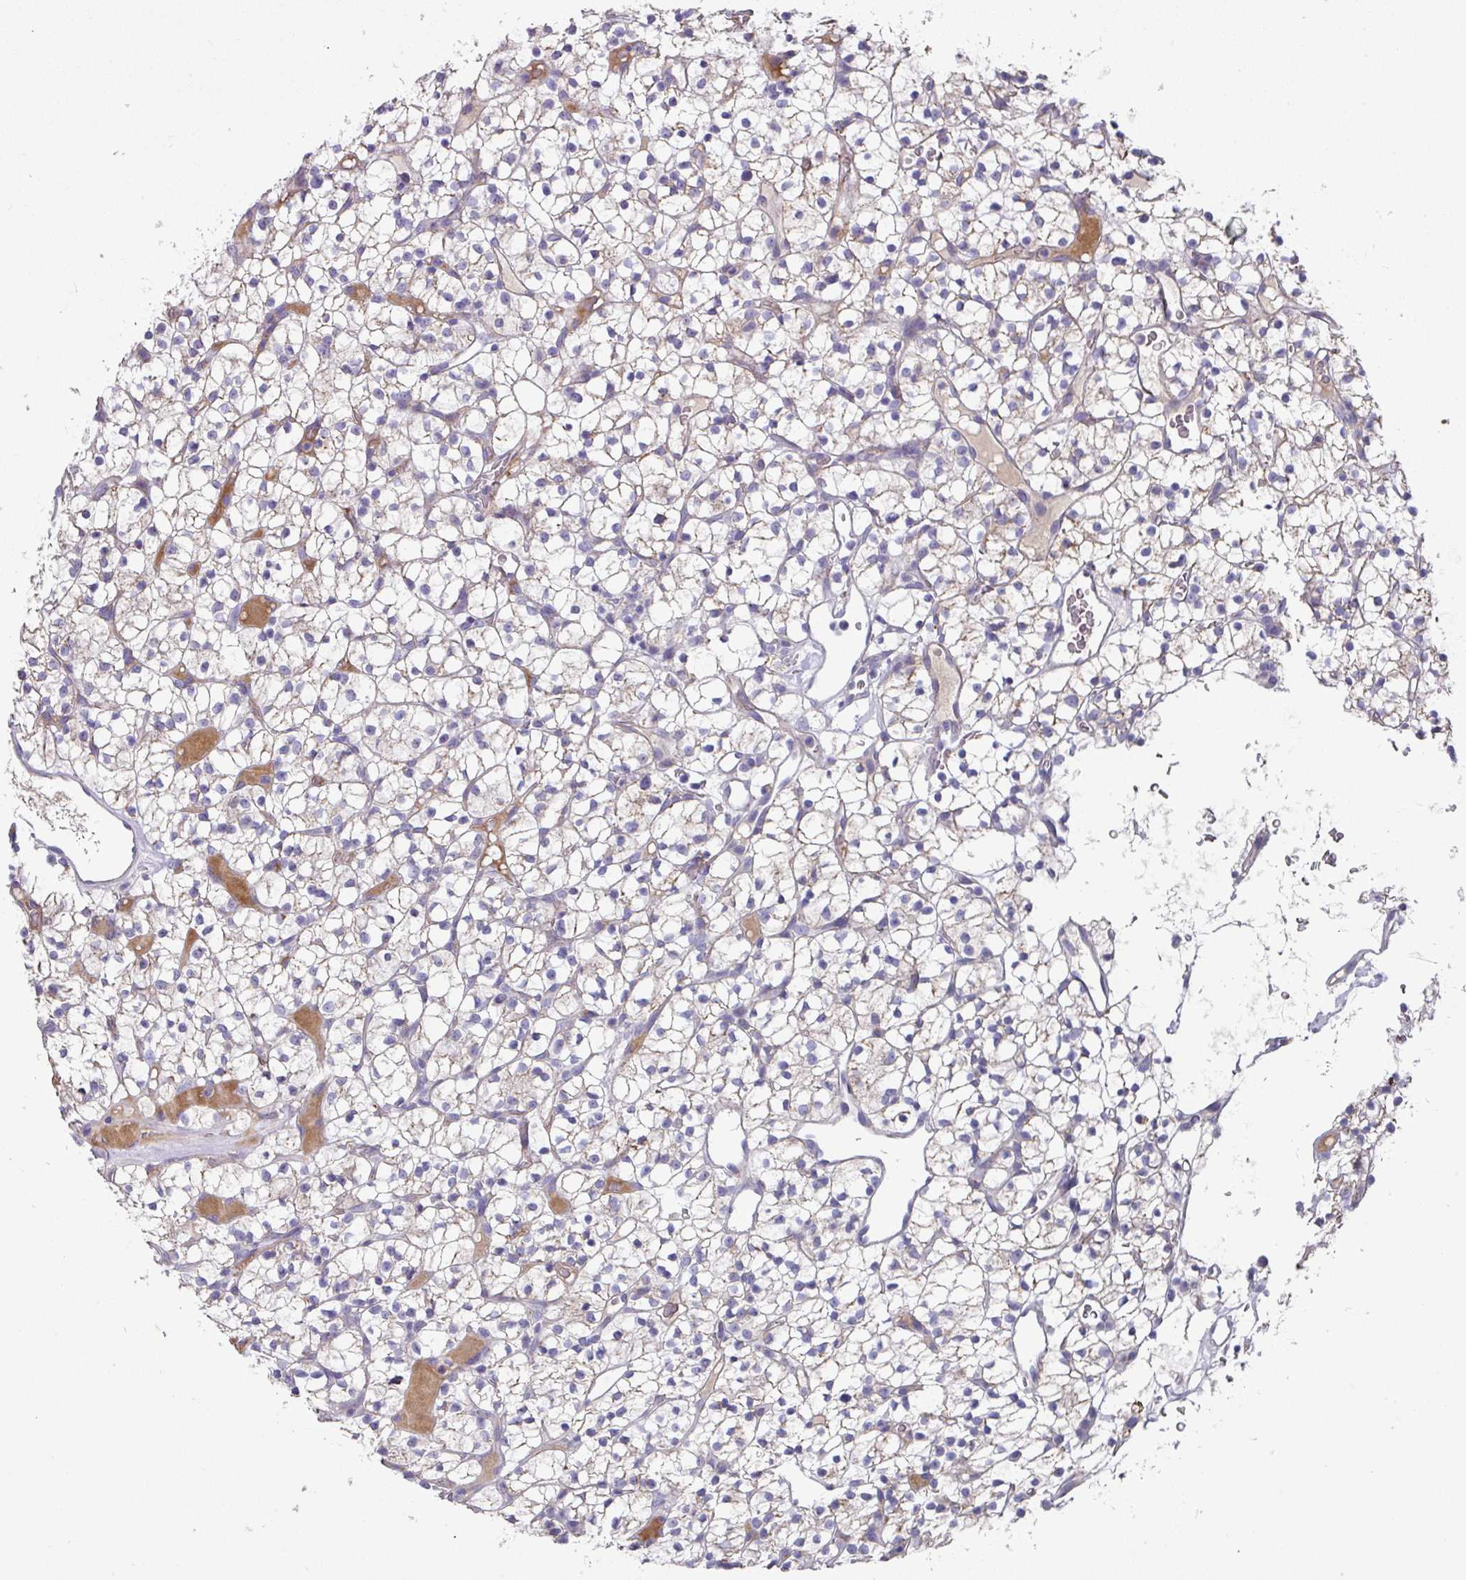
{"staining": {"intensity": "negative", "quantity": "none", "location": "none"}, "tissue": "renal cancer", "cell_type": "Tumor cells", "image_type": "cancer", "snomed": [{"axis": "morphology", "description": "Adenocarcinoma, NOS"}, {"axis": "topography", "description": "Kidney"}], "caption": "Tumor cells are negative for protein expression in human renal cancer (adenocarcinoma).", "gene": "IL4R", "patient": {"sex": "female", "age": 64}}